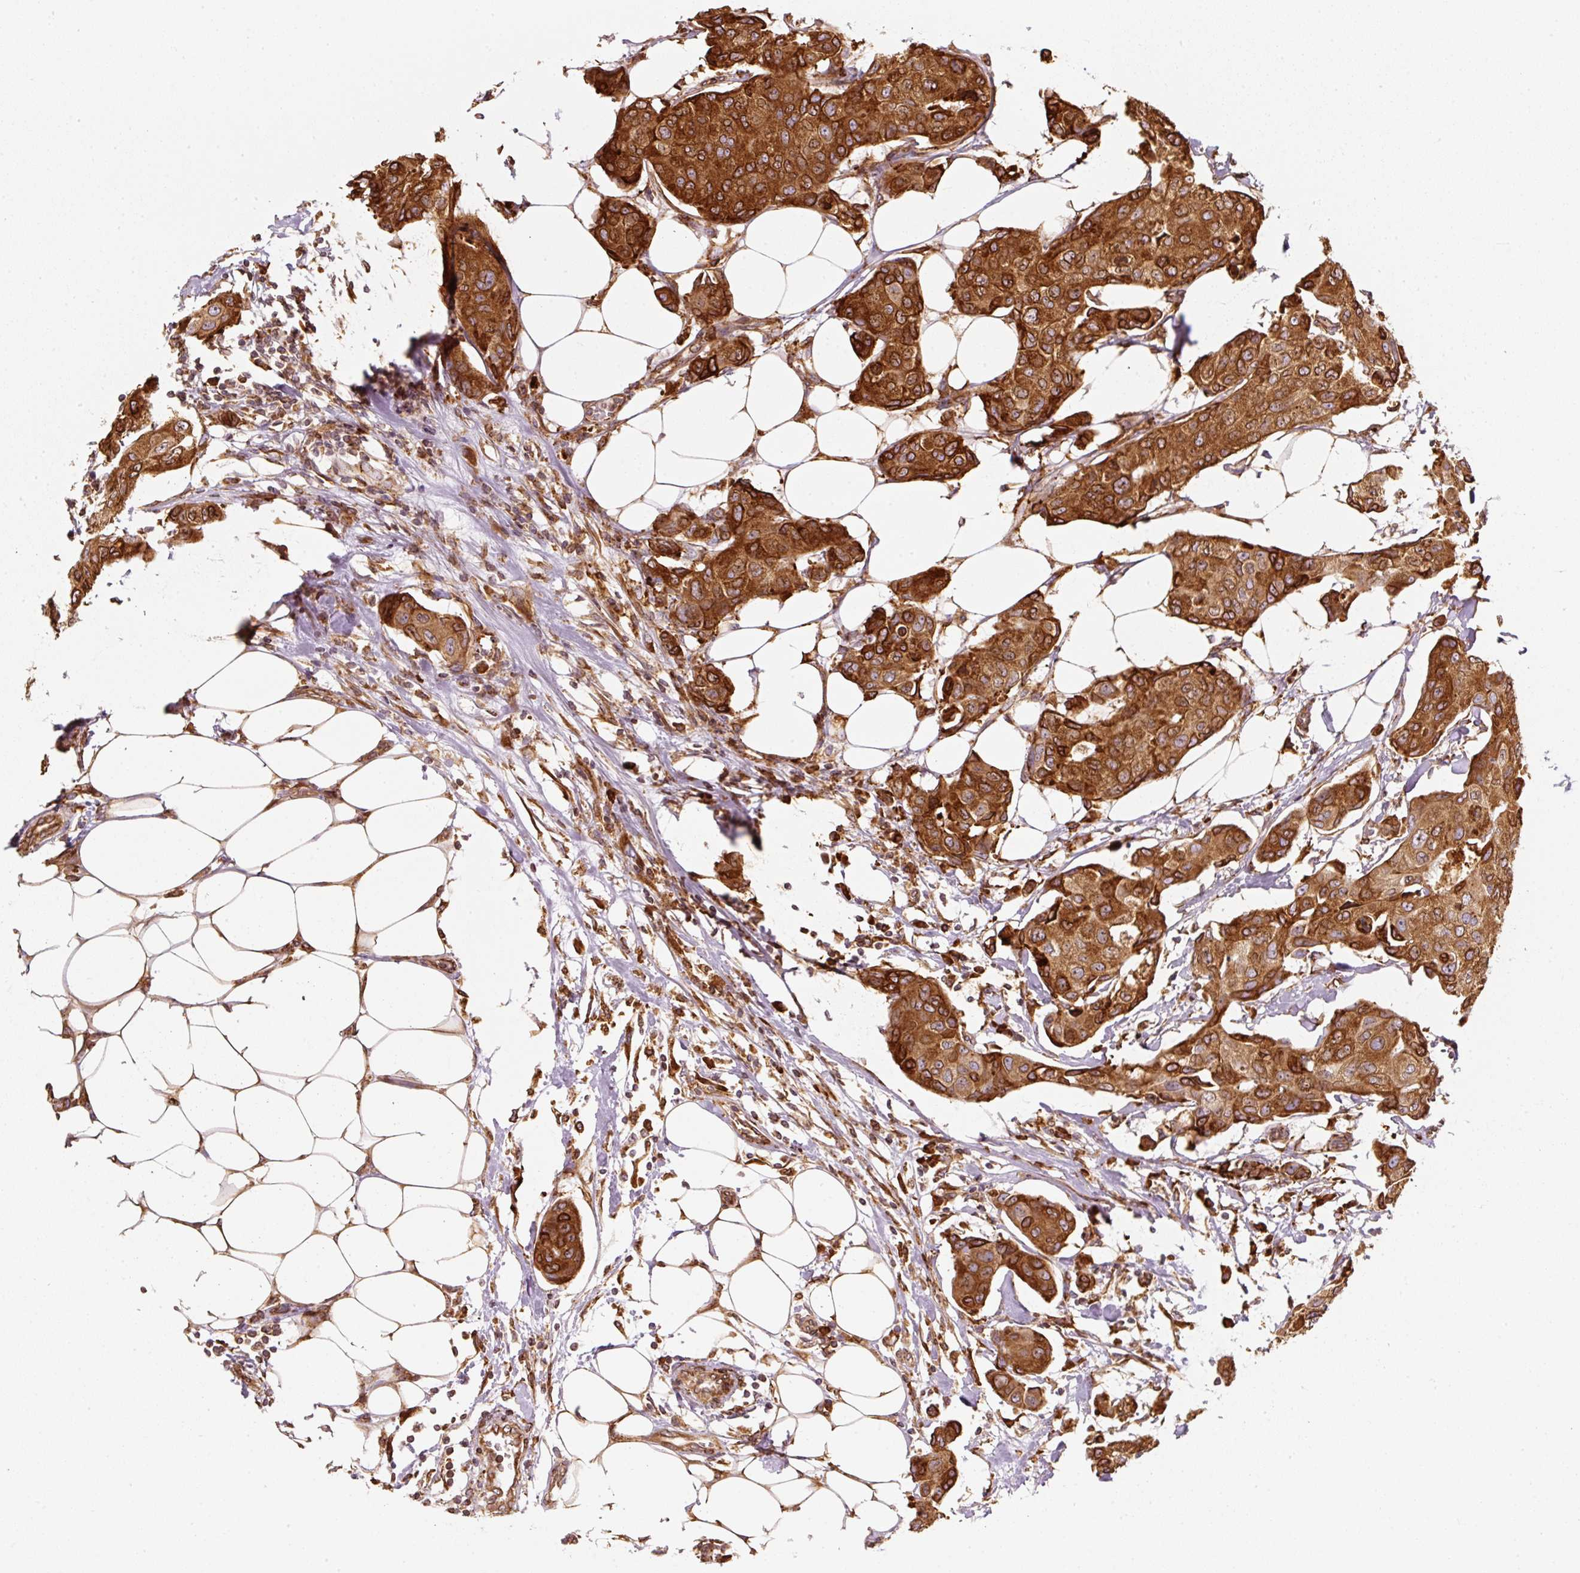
{"staining": {"intensity": "strong", "quantity": ">75%", "location": "cytoplasmic/membranous"}, "tissue": "breast cancer", "cell_type": "Tumor cells", "image_type": "cancer", "snomed": [{"axis": "morphology", "description": "Duct carcinoma"}, {"axis": "topography", "description": "Breast"}, {"axis": "topography", "description": "Lymph node"}], "caption": "Breast intraductal carcinoma tissue reveals strong cytoplasmic/membranous positivity in approximately >75% of tumor cells", "gene": "PRKCSH", "patient": {"sex": "female", "age": 80}}